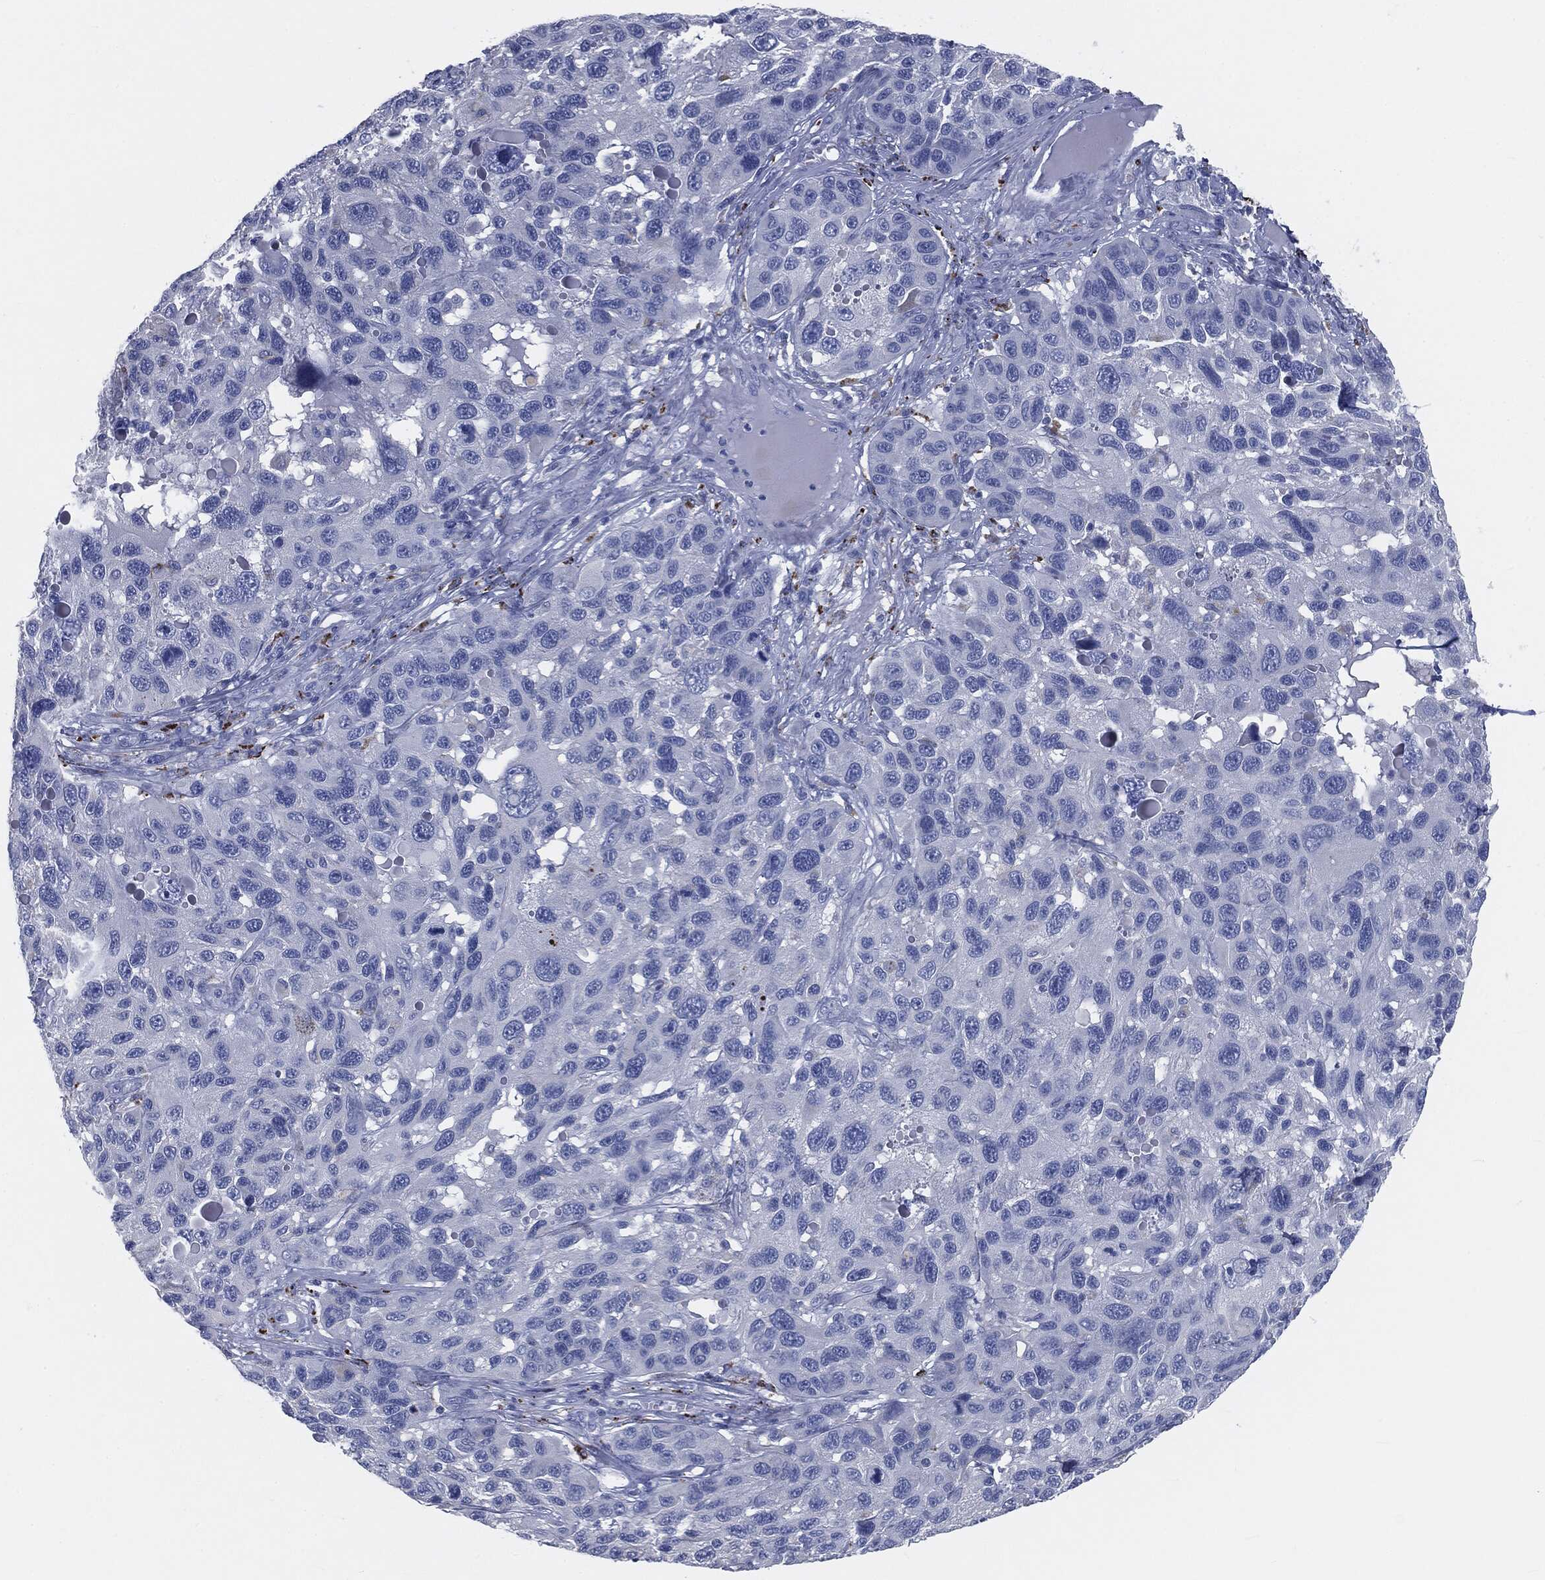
{"staining": {"intensity": "negative", "quantity": "none", "location": "none"}, "tissue": "melanoma", "cell_type": "Tumor cells", "image_type": "cancer", "snomed": [{"axis": "morphology", "description": "Malignant melanoma, NOS"}, {"axis": "topography", "description": "Skin"}], "caption": "An immunohistochemistry (IHC) micrograph of malignant melanoma is shown. There is no staining in tumor cells of malignant melanoma. (Brightfield microscopy of DAB immunohistochemistry at high magnification).", "gene": "CAV3", "patient": {"sex": "male", "age": 53}}